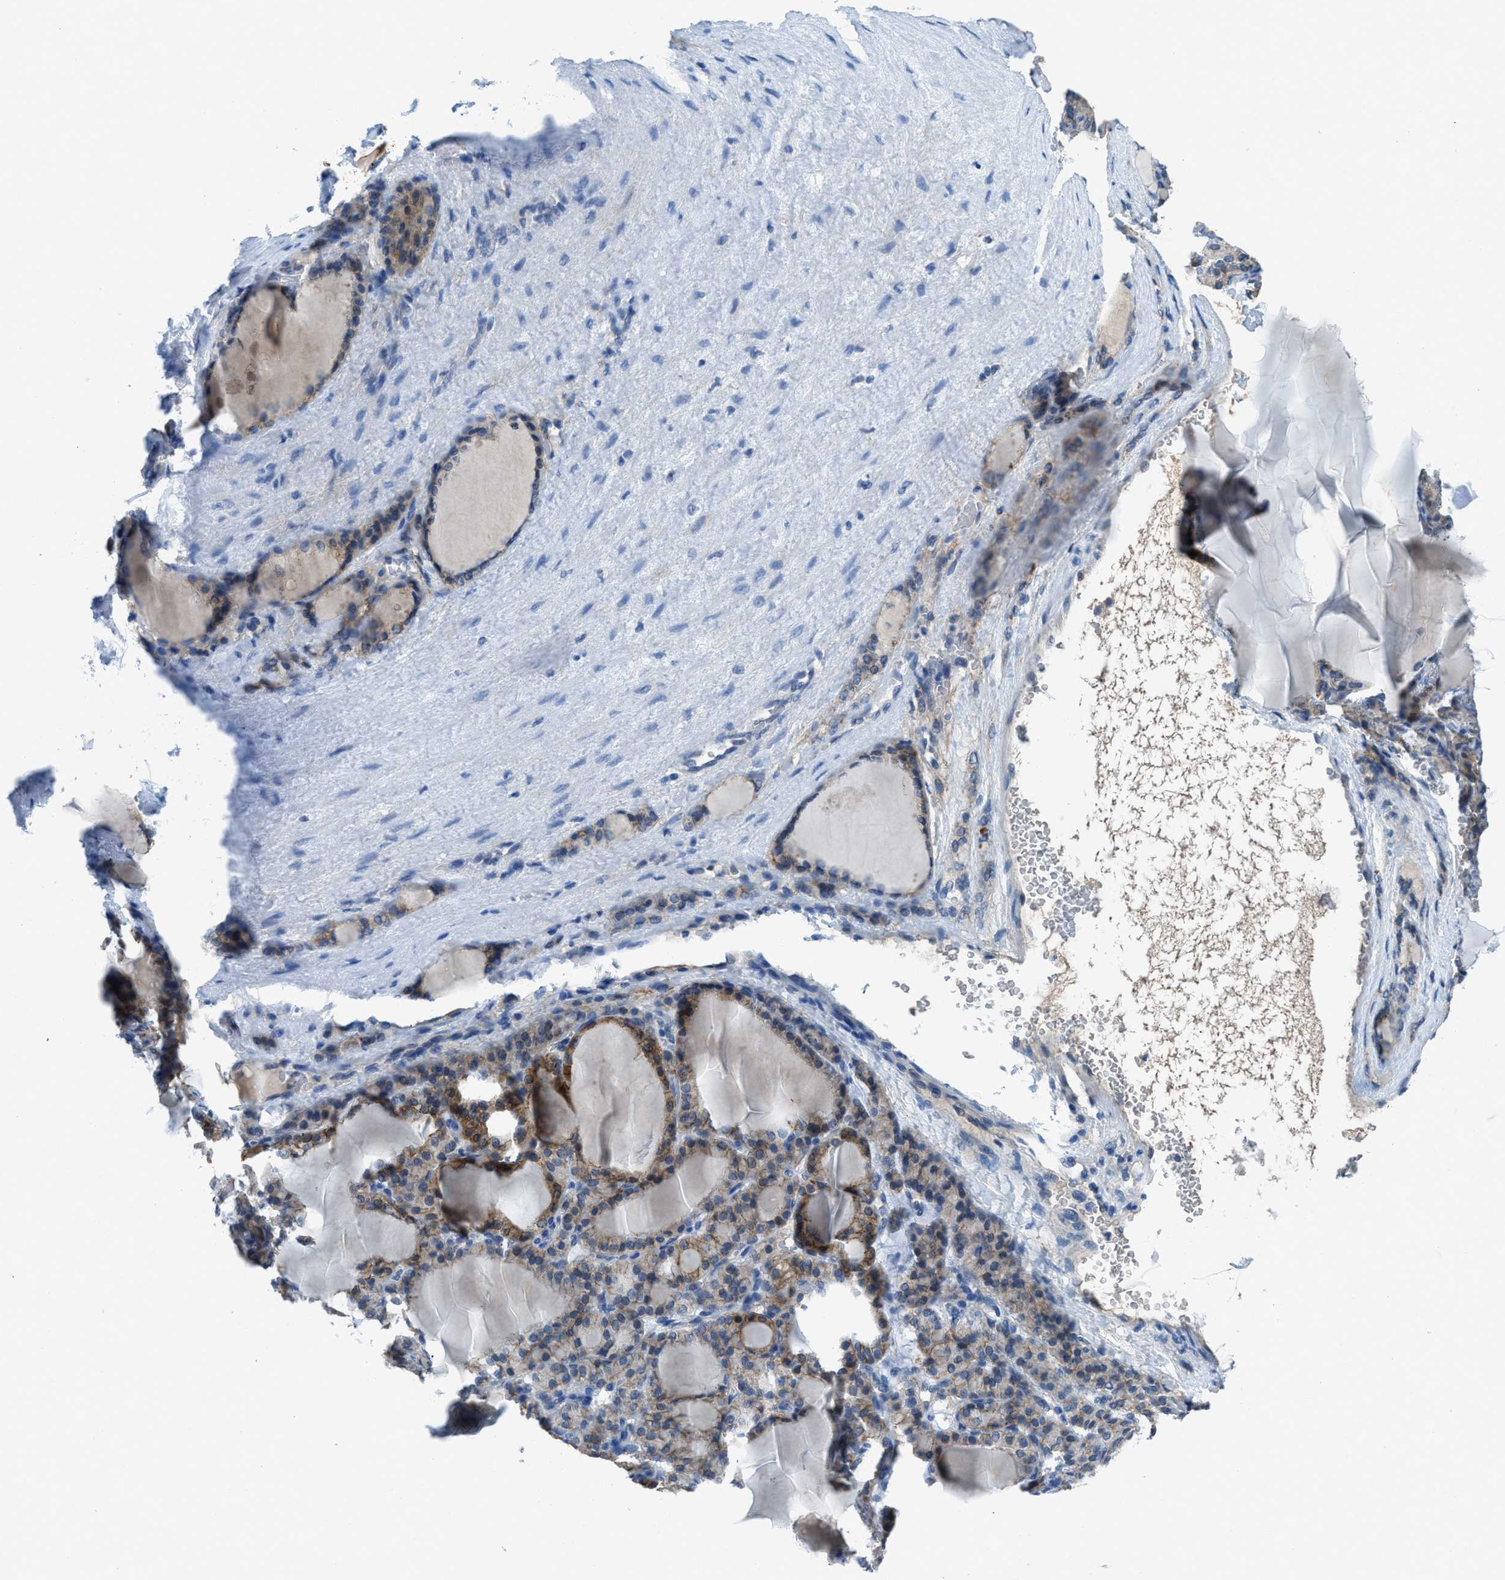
{"staining": {"intensity": "weak", "quantity": "25%-75%", "location": "cytoplasmic/membranous"}, "tissue": "thyroid gland", "cell_type": "Glandular cells", "image_type": "normal", "snomed": [{"axis": "morphology", "description": "Normal tissue, NOS"}, {"axis": "topography", "description": "Thyroid gland"}], "caption": "Immunohistochemistry (IHC) micrograph of unremarkable thyroid gland: thyroid gland stained using IHC demonstrates low levels of weak protein expression localized specifically in the cytoplasmic/membranous of glandular cells, appearing as a cytoplasmic/membranous brown color.", "gene": "PTGFRN", "patient": {"sex": "female", "age": 28}}